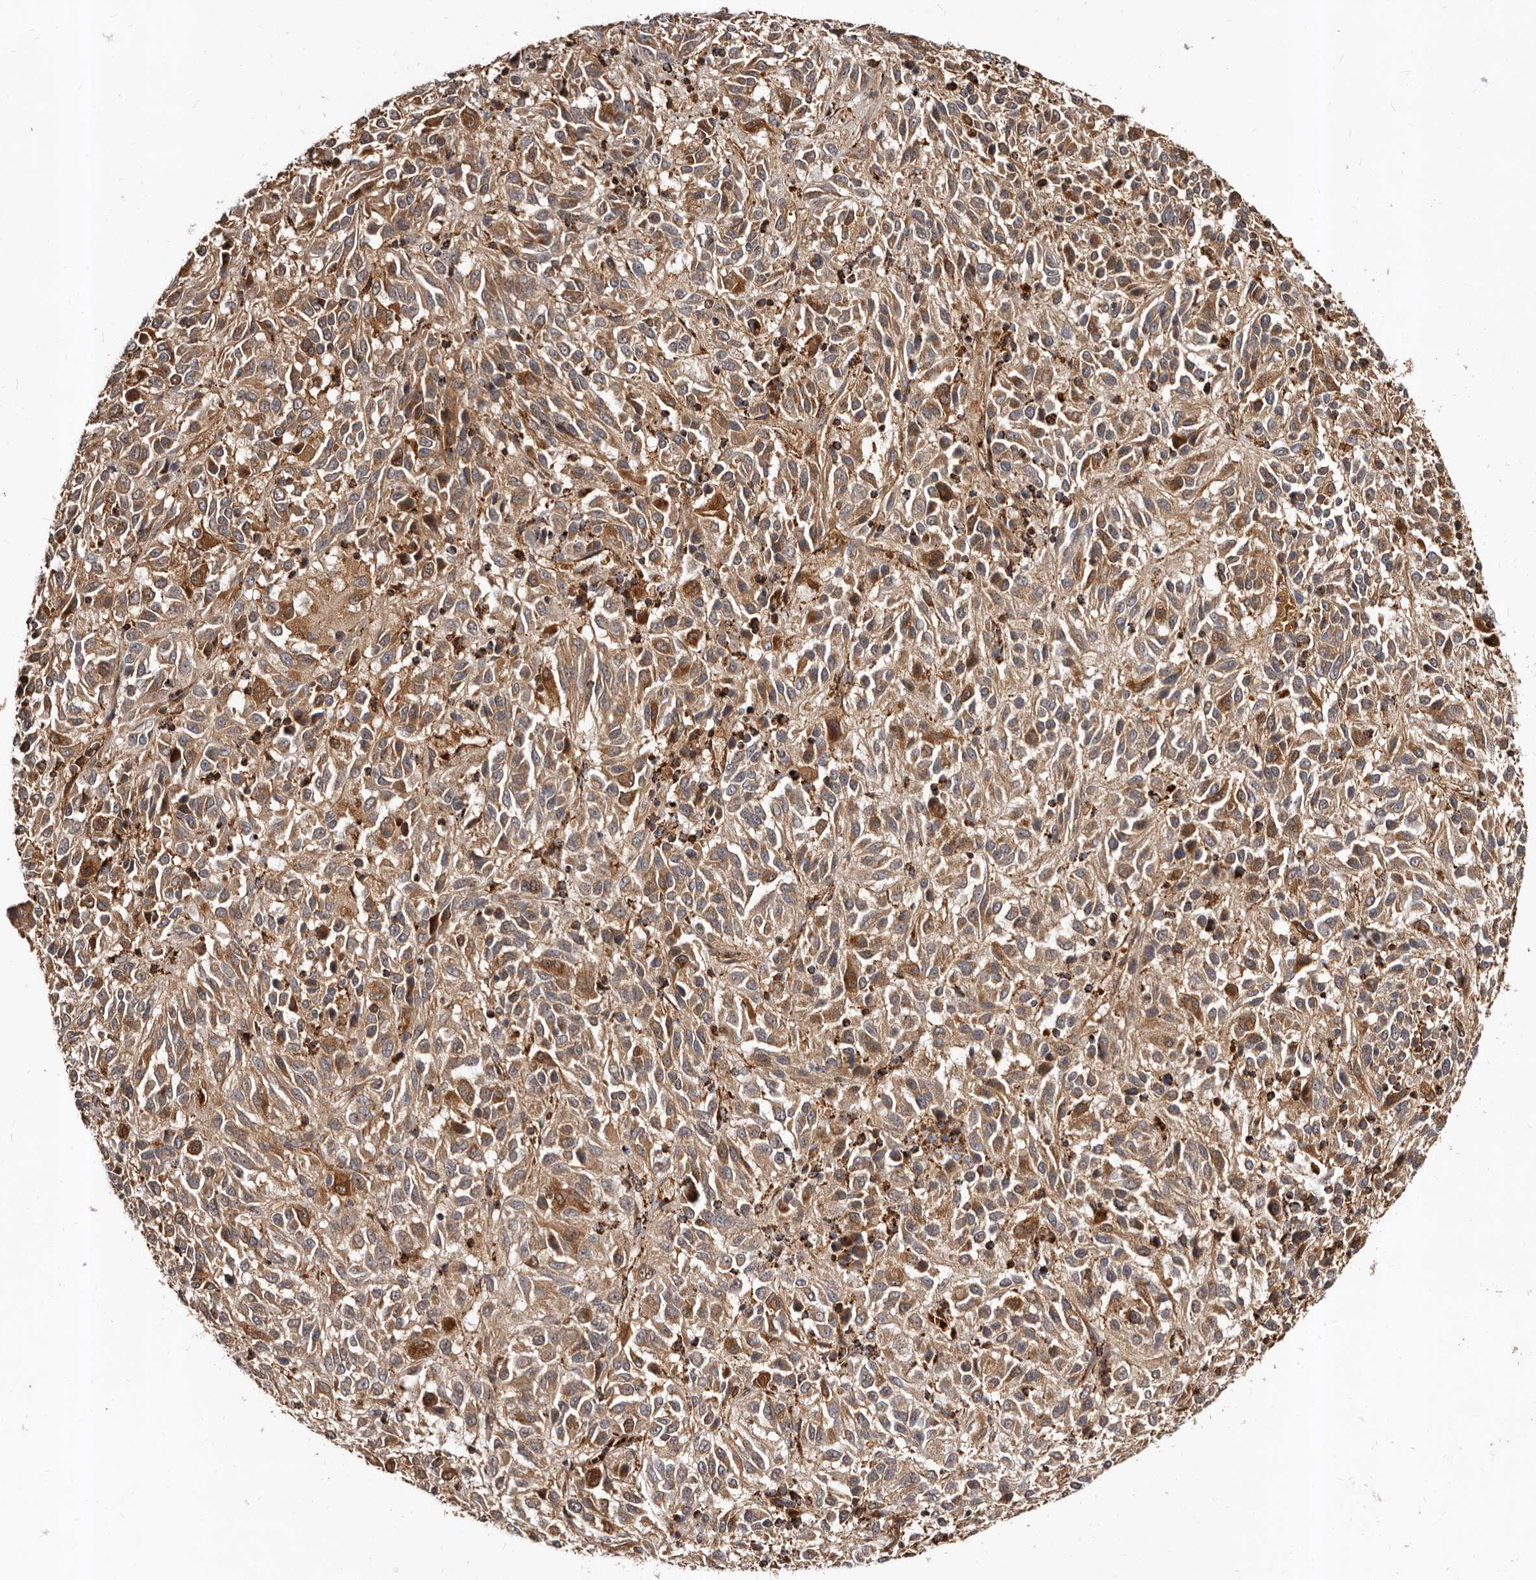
{"staining": {"intensity": "moderate", "quantity": ">75%", "location": "cytoplasmic/membranous"}, "tissue": "melanoma", "cell_type": "Tumor cells", "image_type": "cancer", "snomed": [{"axis": "morphology", "description": "Malignant melanoma, Metastatic site"}, {"axis": "topography", "description": "Lung"}], "caption": "Protein expression analysis of human malignant melanoma (metastatic site) reveals moderate cytoplasmic/membranous positivity in approximately >75% of tumor cells.", "gene": "BAX", "patient": {"sex": "male", "age": 64}}